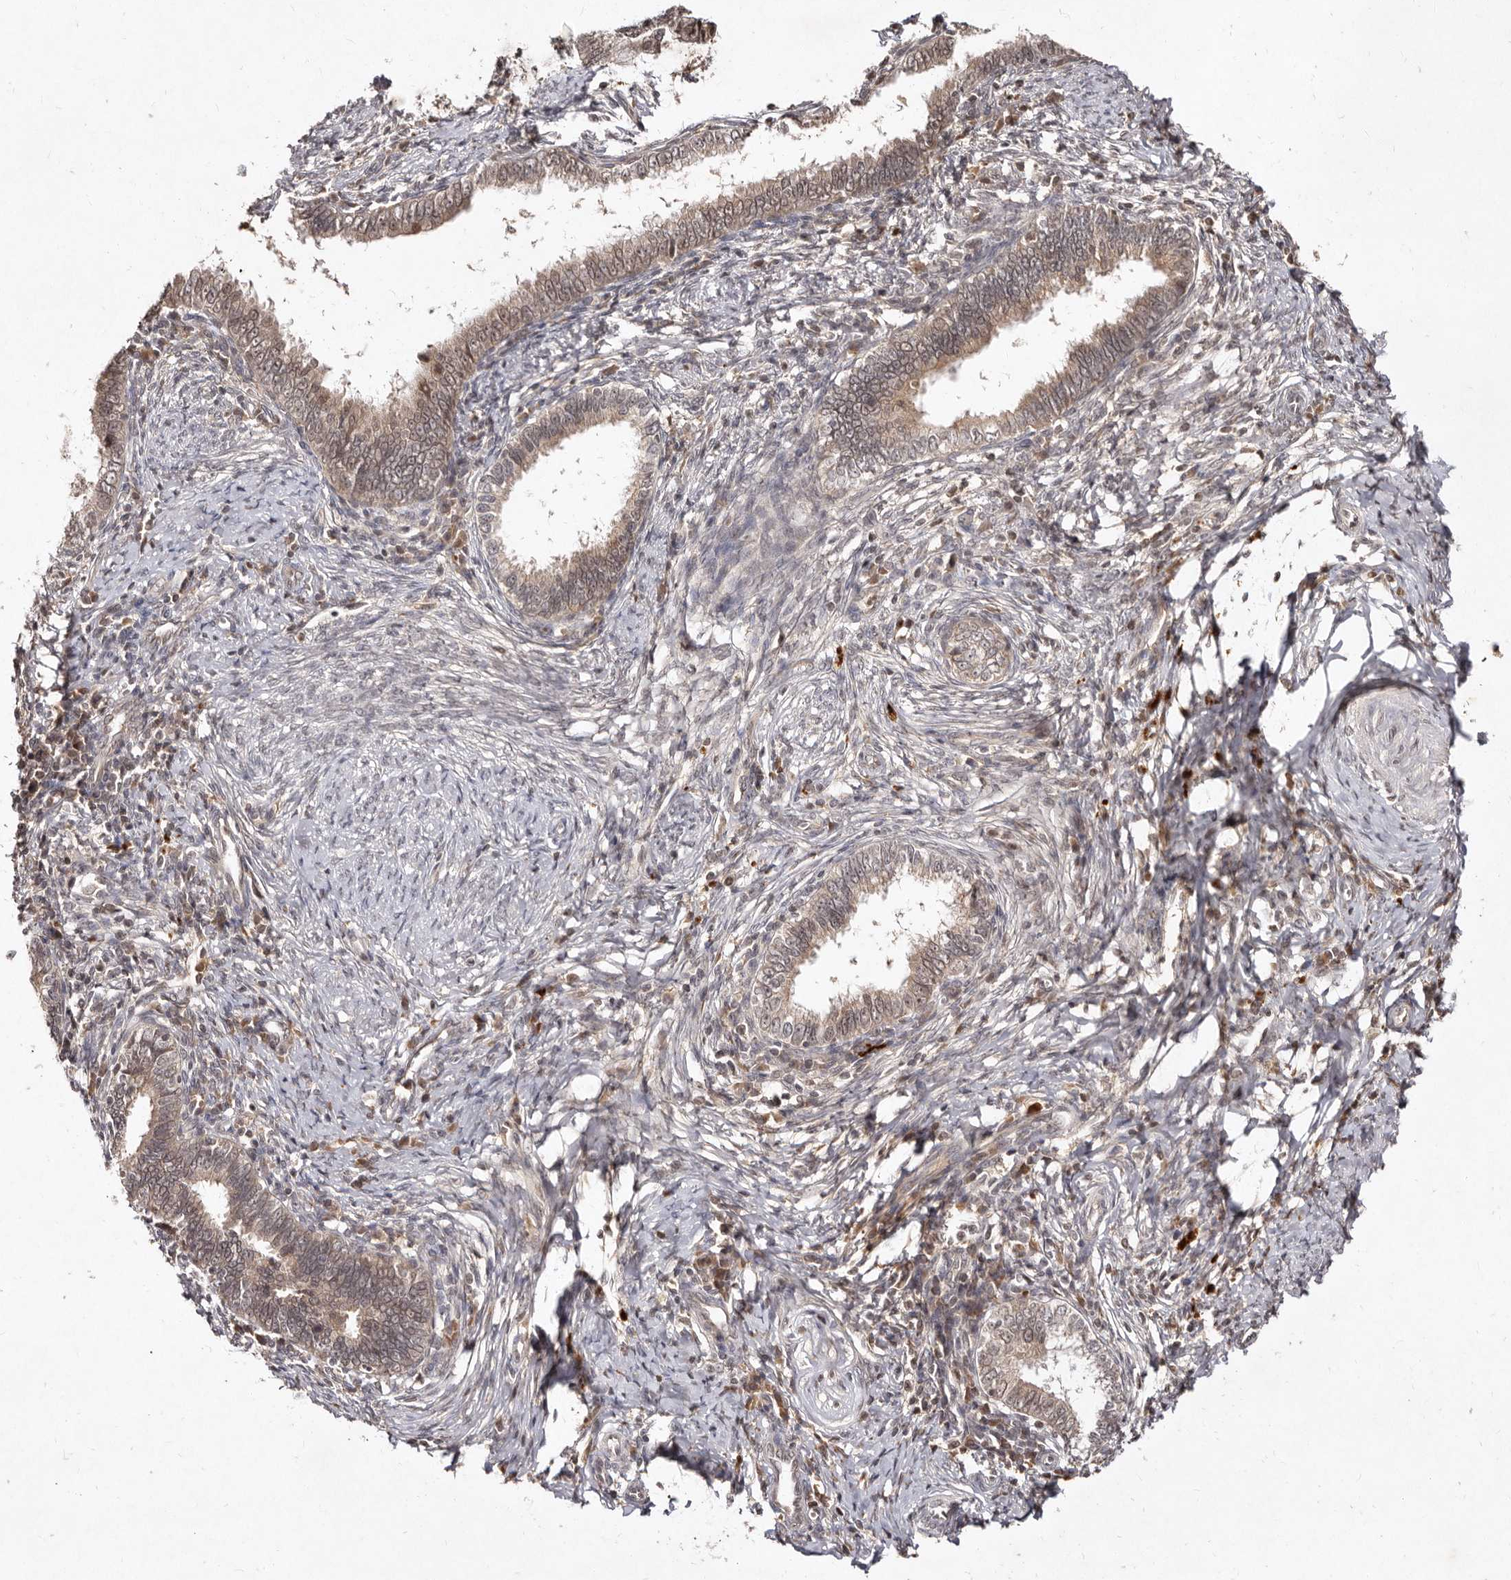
{"staining": {"intensity": "weak", "quantity": ">75%", "location": "cytoplasmic/membranous"}, "tissue": "cervical cancer", "cell_type": "Tumor cells", "image_type": "cancer", "snomed": [{"axis": "morphology", "description": "Adenocarcinoma, NOS"}, {"axis": "topography", "description": "Cervix"}], "caption": "IHC (DAB (3,3'-diaminobenzidine)) staining of cervical adenocarcinoma exhibits weak cytoplasmic/membranous protein expression in about >75% of tumor cells.", "gene": "LCORL", "patient": {"sex": "female", "age": 36}}